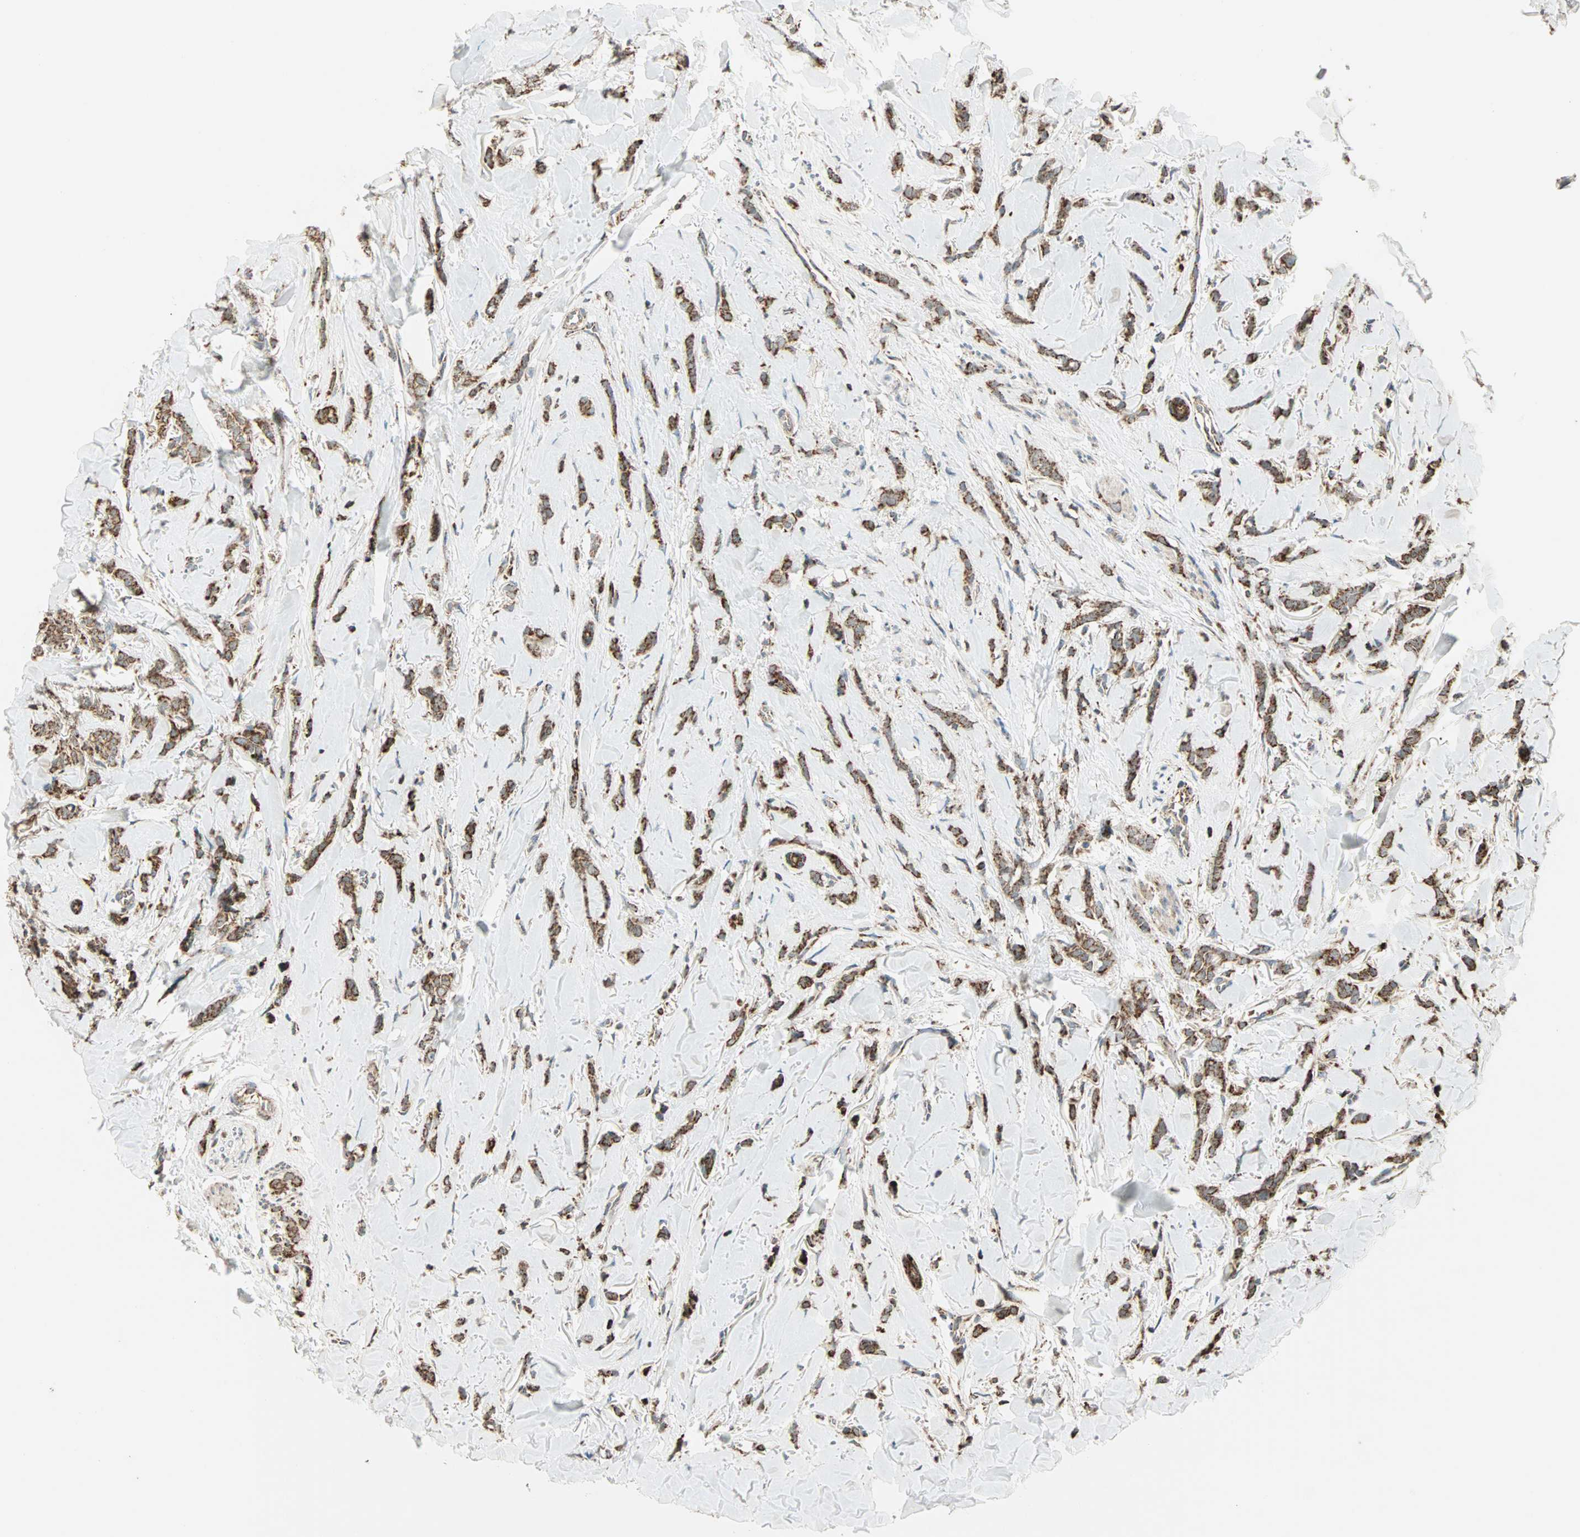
{"staining": {"intensity": "moderate", "quantity": ">75%", "location": "cytoplasmic/membranous"}, "tissue": "breast cancer", "cell_type": "Tumor cells", "image_type": "cancer", "snomed": [{"axis": "morphology", "description": "Lobular carcinoma"}, {"axis": "topography", "description": "Skin"}, {"axis": "topography", "description": "Breast"}], "caption": "Immunohistochemical staining of breast cancer demonstrates moderate cytoplasmic/membranous protein expression in about >75% of tumor cells.", "gene": "SPRY4", "patient": {"sex": "female", "age": 46}}